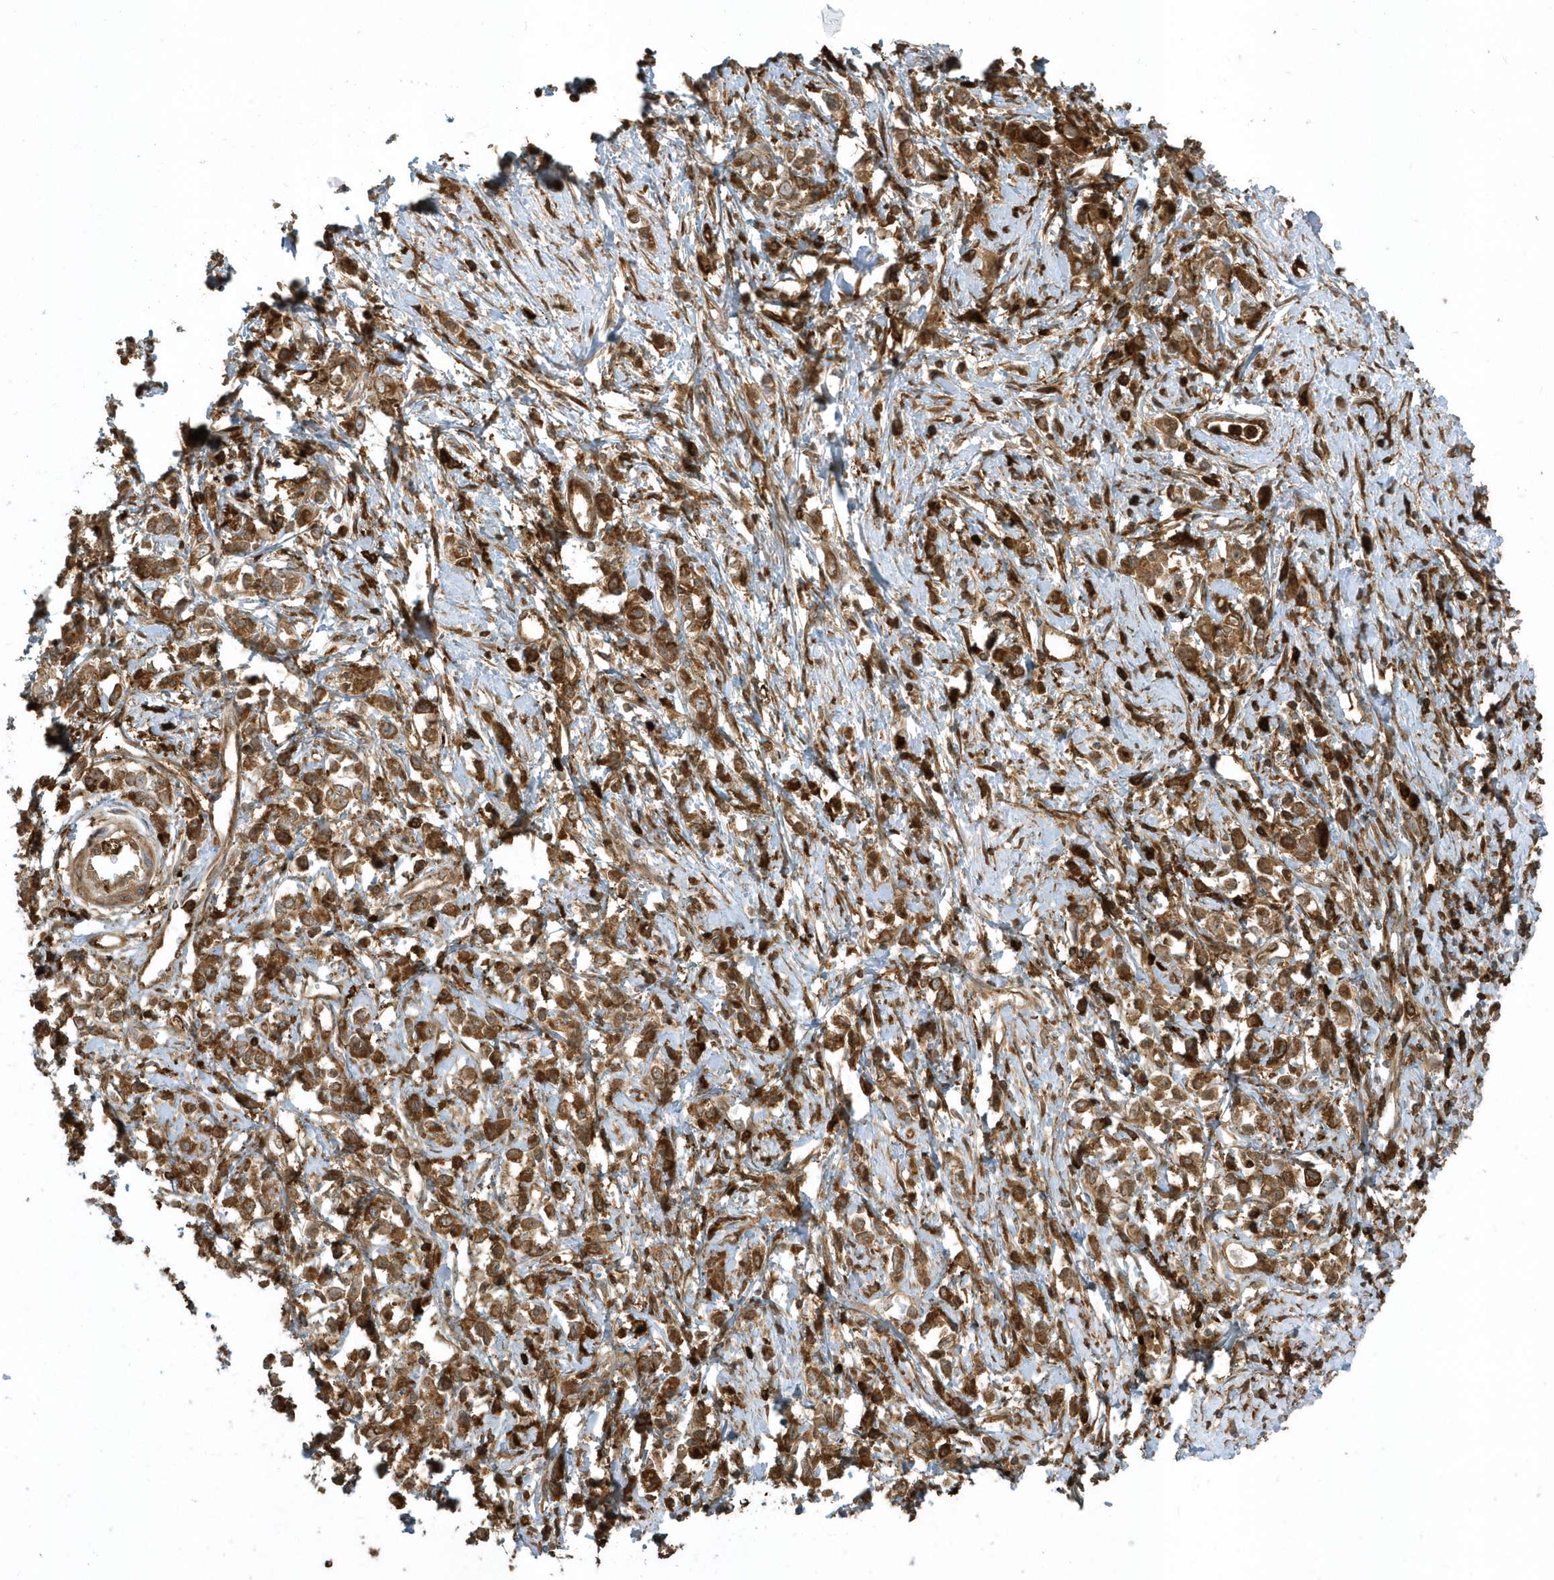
{"staining": {"intensity": "moderate", "quantity": ">75%", "location": "cytoplasmic/membranous"}, "tissue": "stomach cancer", "cell_type": "Tumor cells", "image_type": "cancer", "snomed": [{"axis": "morphology", "description": "Adenocarcinoma, NOS"}, {"axis": "topography", "description": "Stomach"}], "caption": "Immunohistochemical staining of stomach cancer reveals medium levels of moderate cytoplasmic/membranous positivity in about >75% of tumor cells. (DAB (3,3'-diaminobenzidine) IHC, brown staining for protein, blue staining for nuclei).", "gene": "CLCN6", "patient": {"sex": "female", "age": 76}}